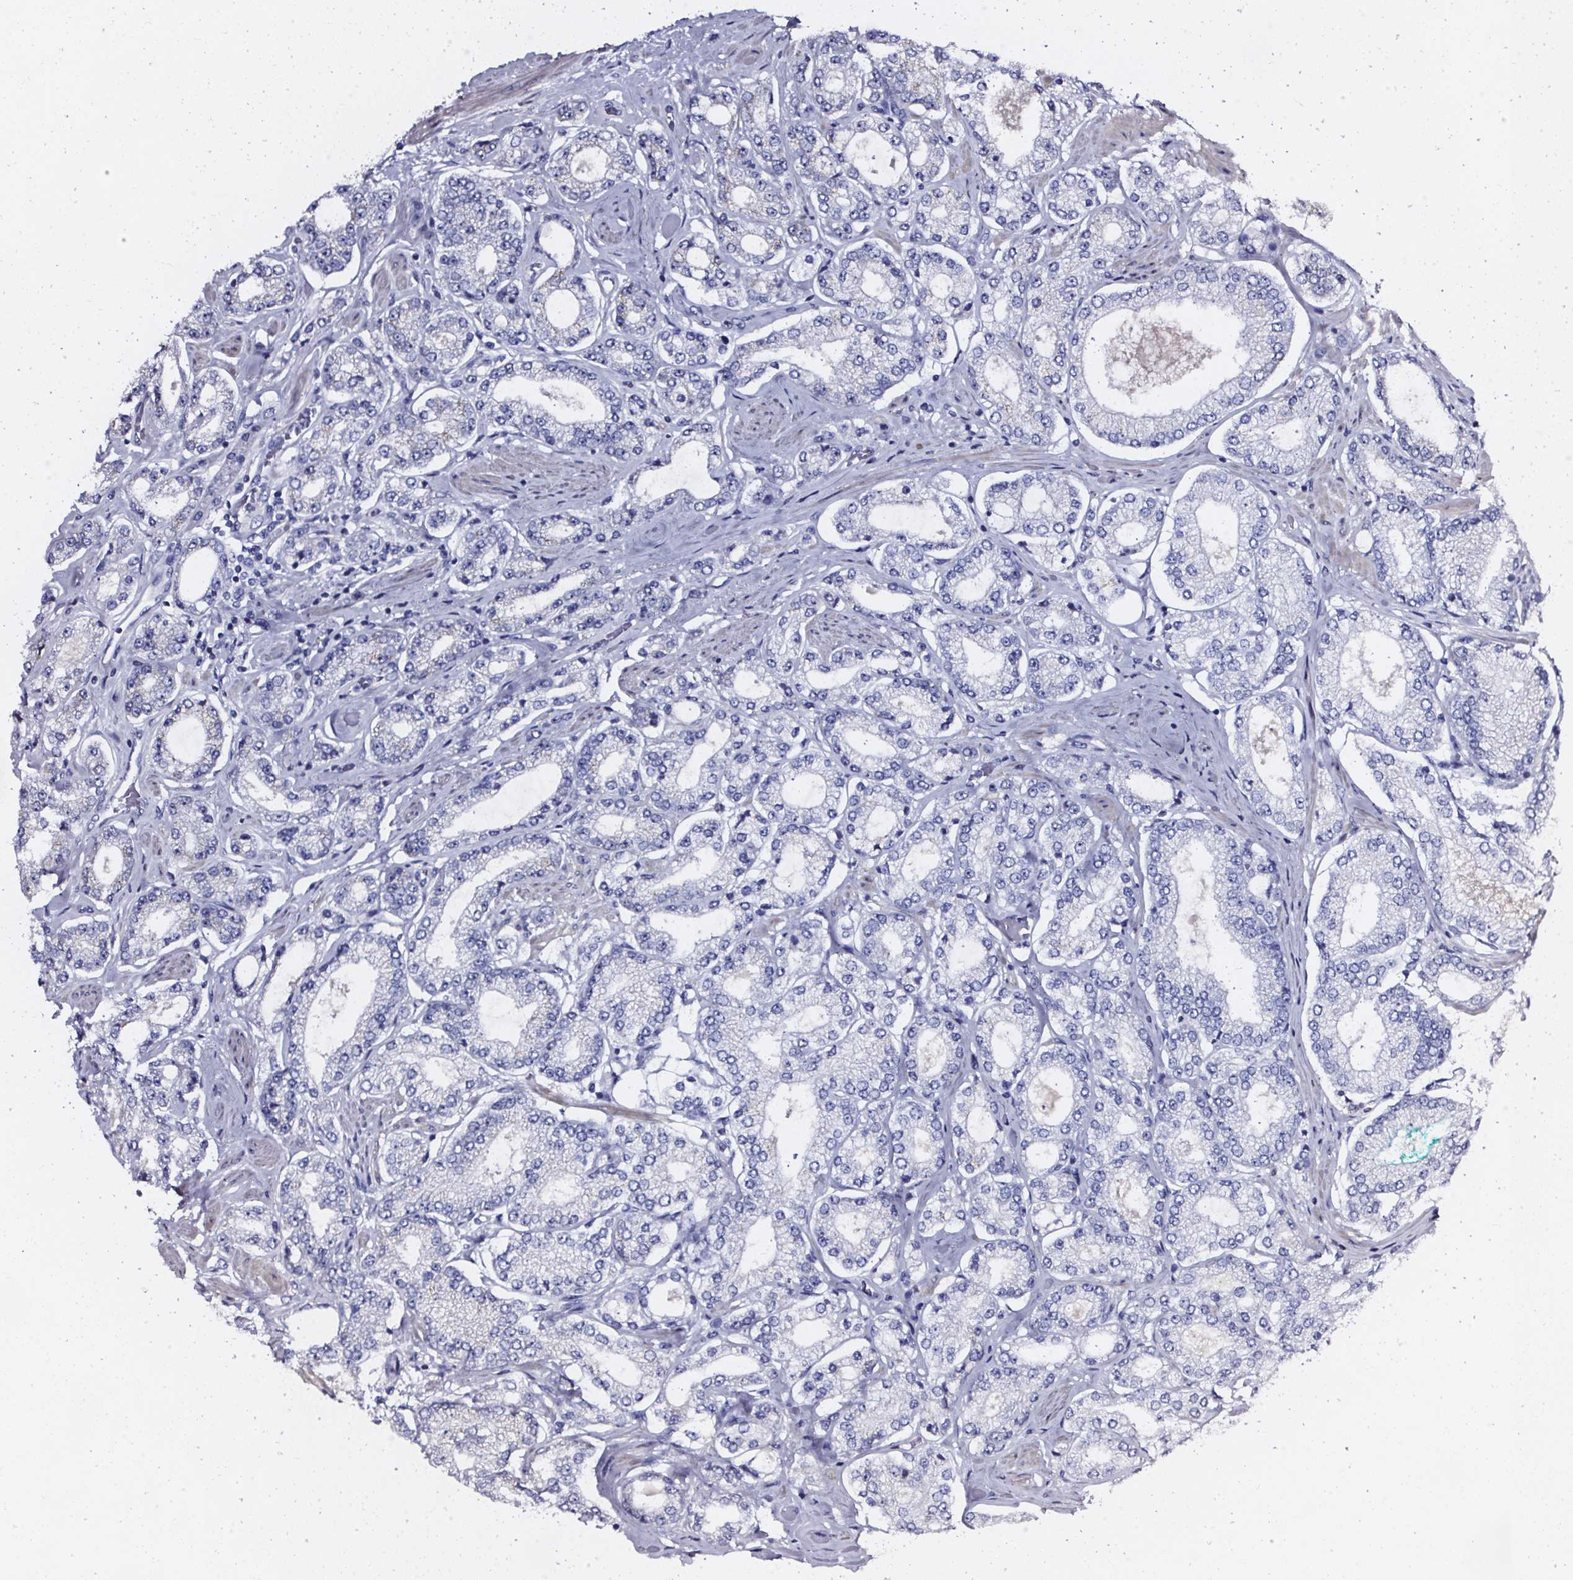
{"staining": {"intensity": "negative", "quantity": "none", "location": "none"}, "tissue": "prostate cancer", "cell_type": "Tumor cells", "image_type": "cancer", "snomed": [{"axis": "morphology", "description": "Adenocarcinoma, High grade"}, {"axis": "topography", "description": "Prostate"}], "caption": "Tumor cells show no significant positivity in high-grade adenocarcinoma (prostate). (DAB (3,3'-diaminobenzidine) immunohistochemistry (IHC), high magnification).", "gene": "ELAVL2", "patient": {"sex": "male", "age": 68}}